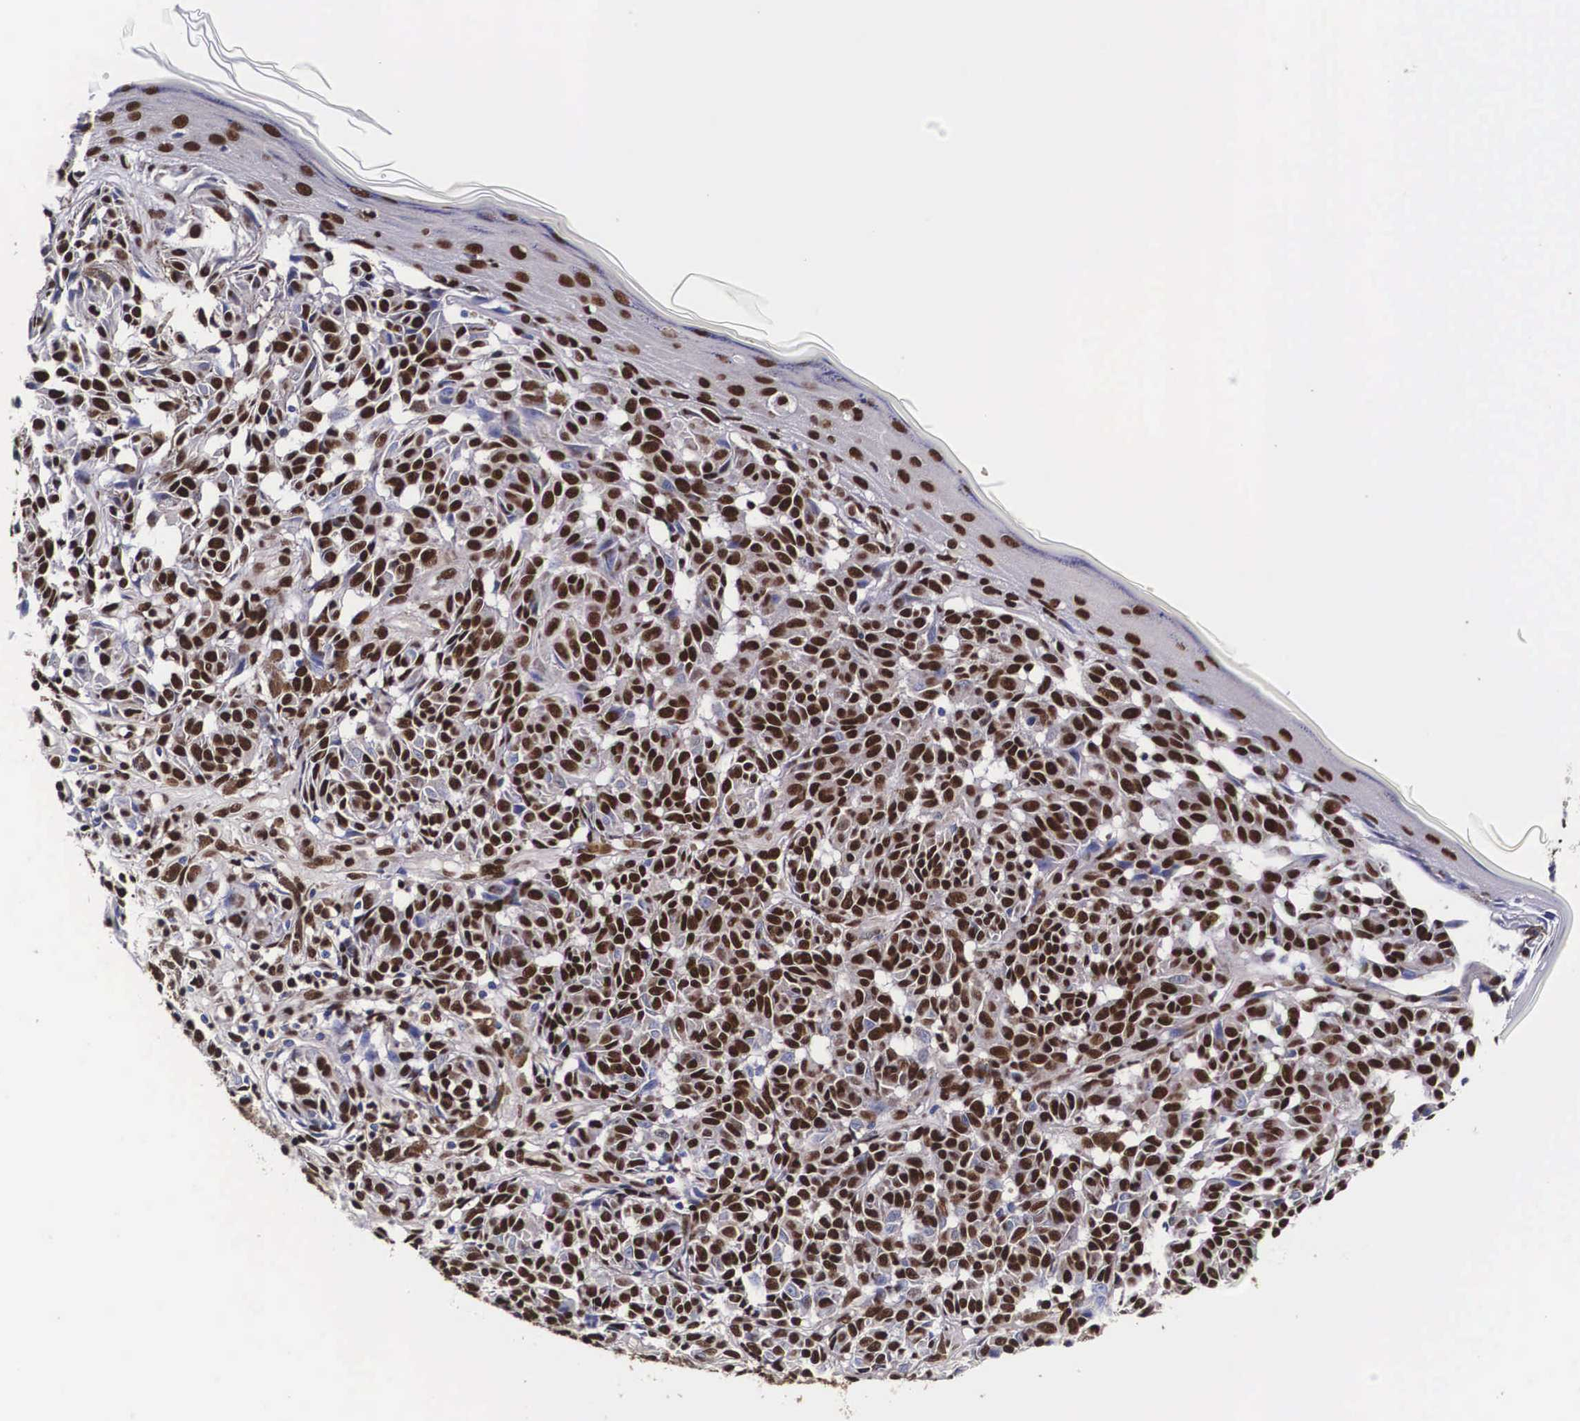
{"staining": {"intensity": "strong", "quantity": "25%-75%", "location": "cytoplasmic/membranous,nuclear"}, "tissue": "melanoma", "cell_type": "Tumor cells", "image_type": "cancer", "snomed": [{"axis": "morphology", "description": "Malignant melanoma, NOS"}, {"axis": "topography", "description": "Skin"}], "caption": "Human melanoma stained for a protein (brown) reveals strong cytoplasmic/membranous and nuclear positive expression in about 25%-75% of tumor cells.", "gene": "PABPN1", "patient": {"sex": "male", "age": 49}}